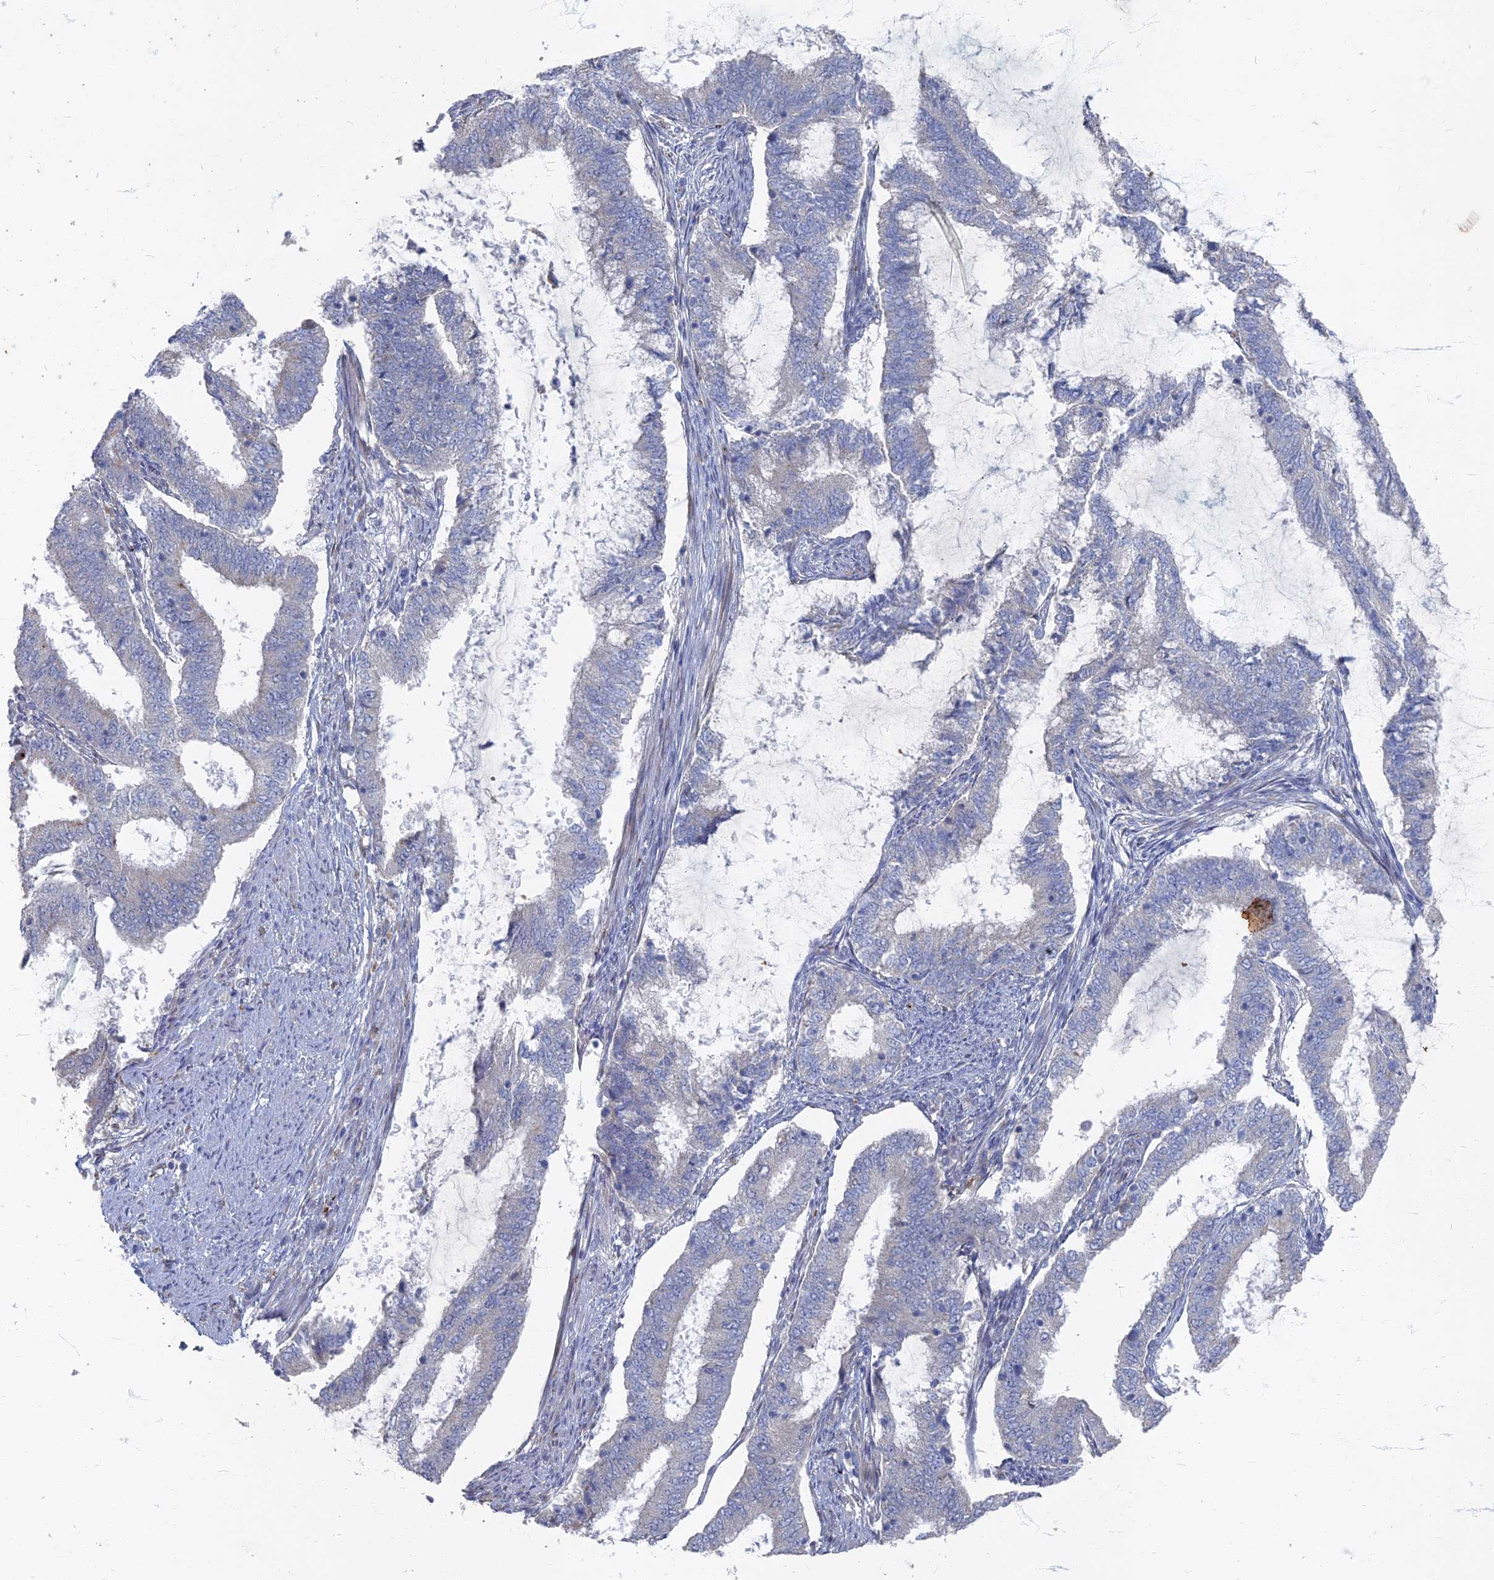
{"staining": {"intensity": "negative", "quantity": "none", "location": "none"}, "tissue": "endometrial cancer", "cell_type": "Tumor cells", "image_type": "cancer", "snomed": [{"axis": "morphology", "description": "Adenocarcinoma, NOS"}, {"axis": "topography", "description": "Endometrium"}], "caption": "The histopathology image demonstrates no staining of tumor cells in endometrial cancer (adenocarcinoma). The staining was performed using DAB (3,3'-diaminobenzidine) to visualize the protein expression in brown, while the nuclei were stained in blue with hematoxylin (Magnification: 20x).", "gene": "TMEM128", "patient": {"sex": "female", "age": 51}}